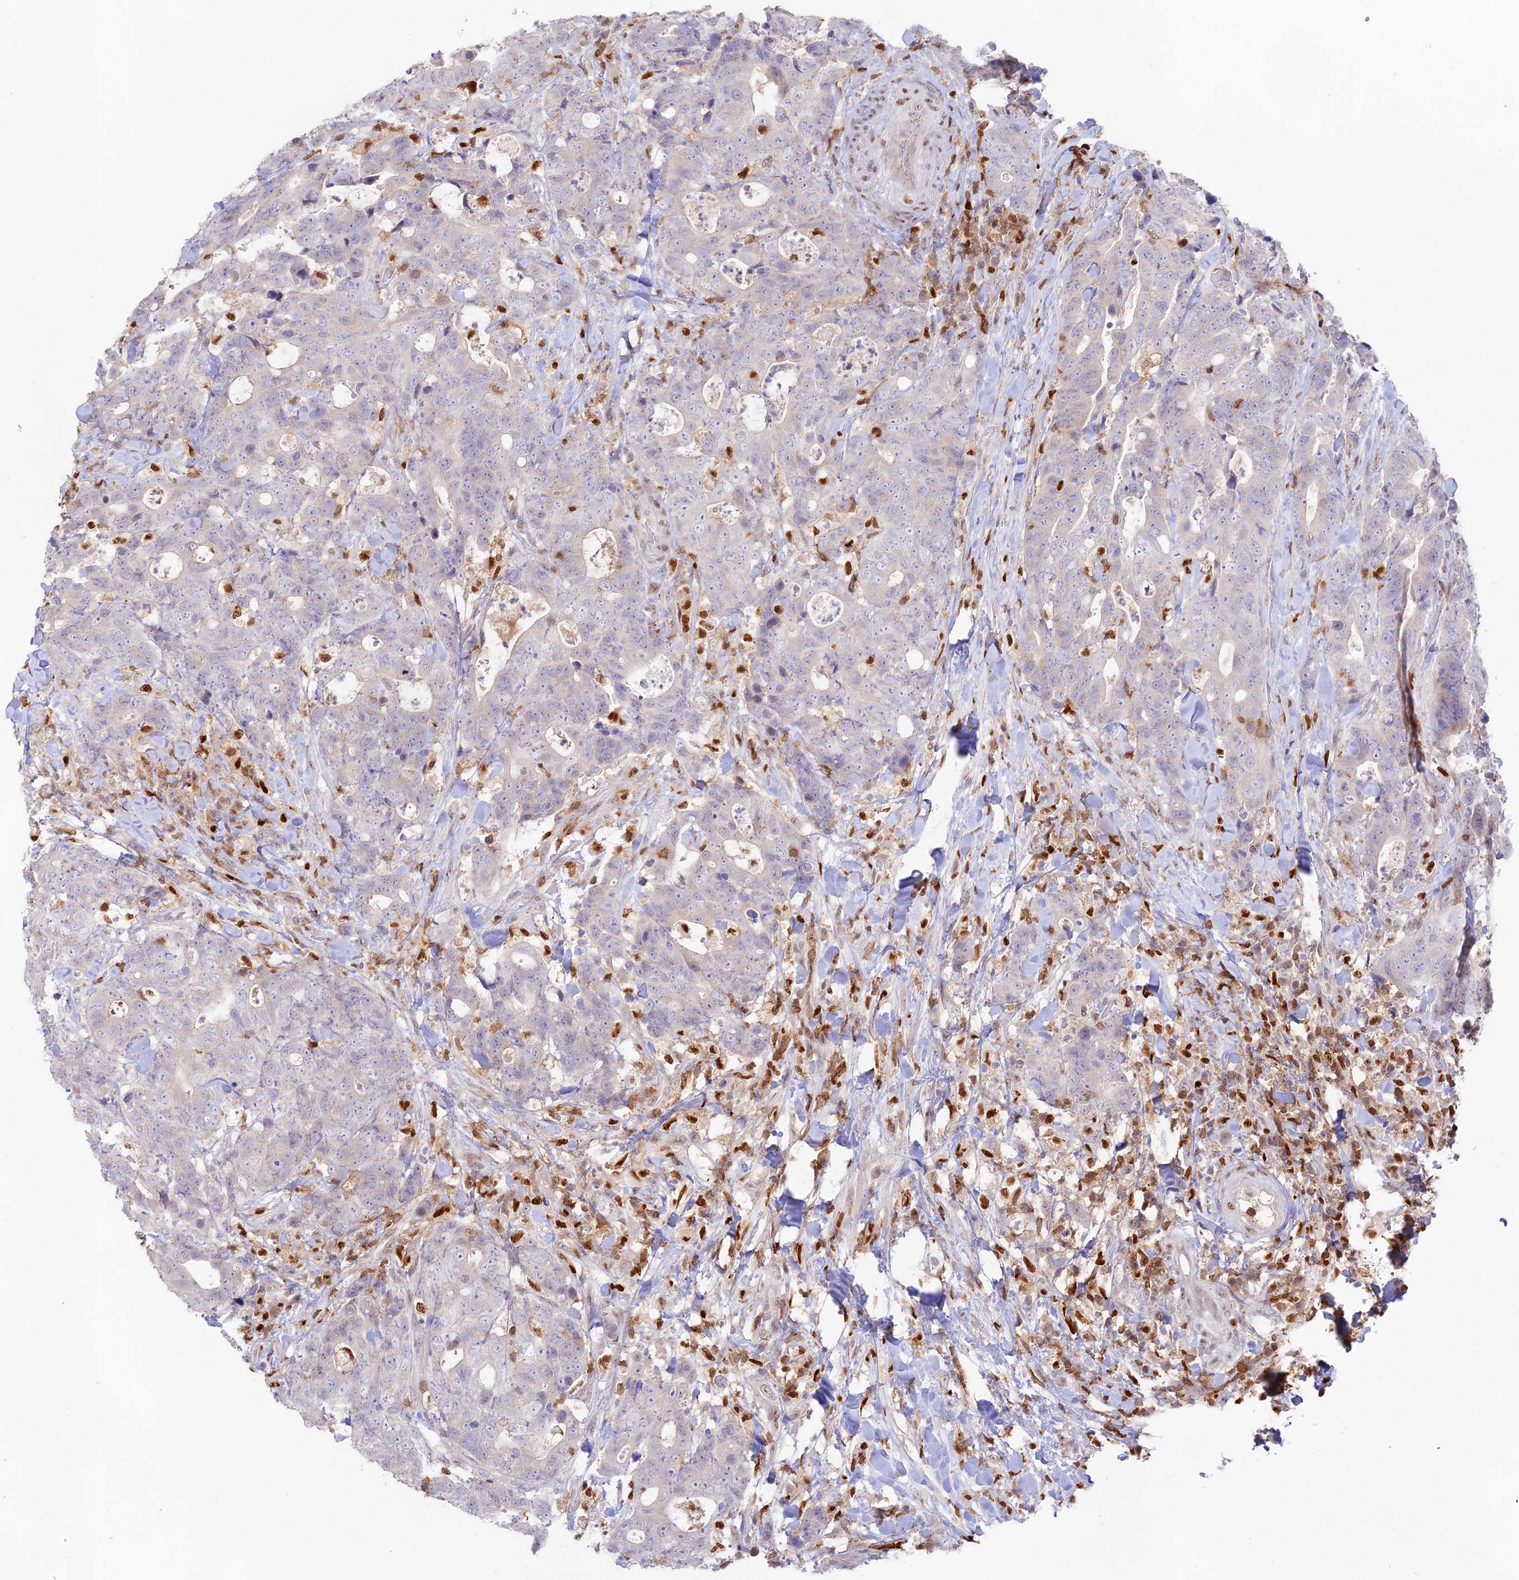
{"staining": {"intensity": "negative", "quantity": "none", "location": "none"}, "tissue": "colorectal cancer", "cell_type": "Tumor cells", "image_type": "cancer", "snomed": [{"axis": "morphology", "description": "Adenocarcinoma, NOS"}, {"axis": "topography", "description": "Colon"}], "caption": "IHC image of colorectal adenocarcinoma stained for a protein (brown), which displays no staining in tumor cells.", "gene": "DENND1C", "patient": {"sex": "female", "age": 82}}